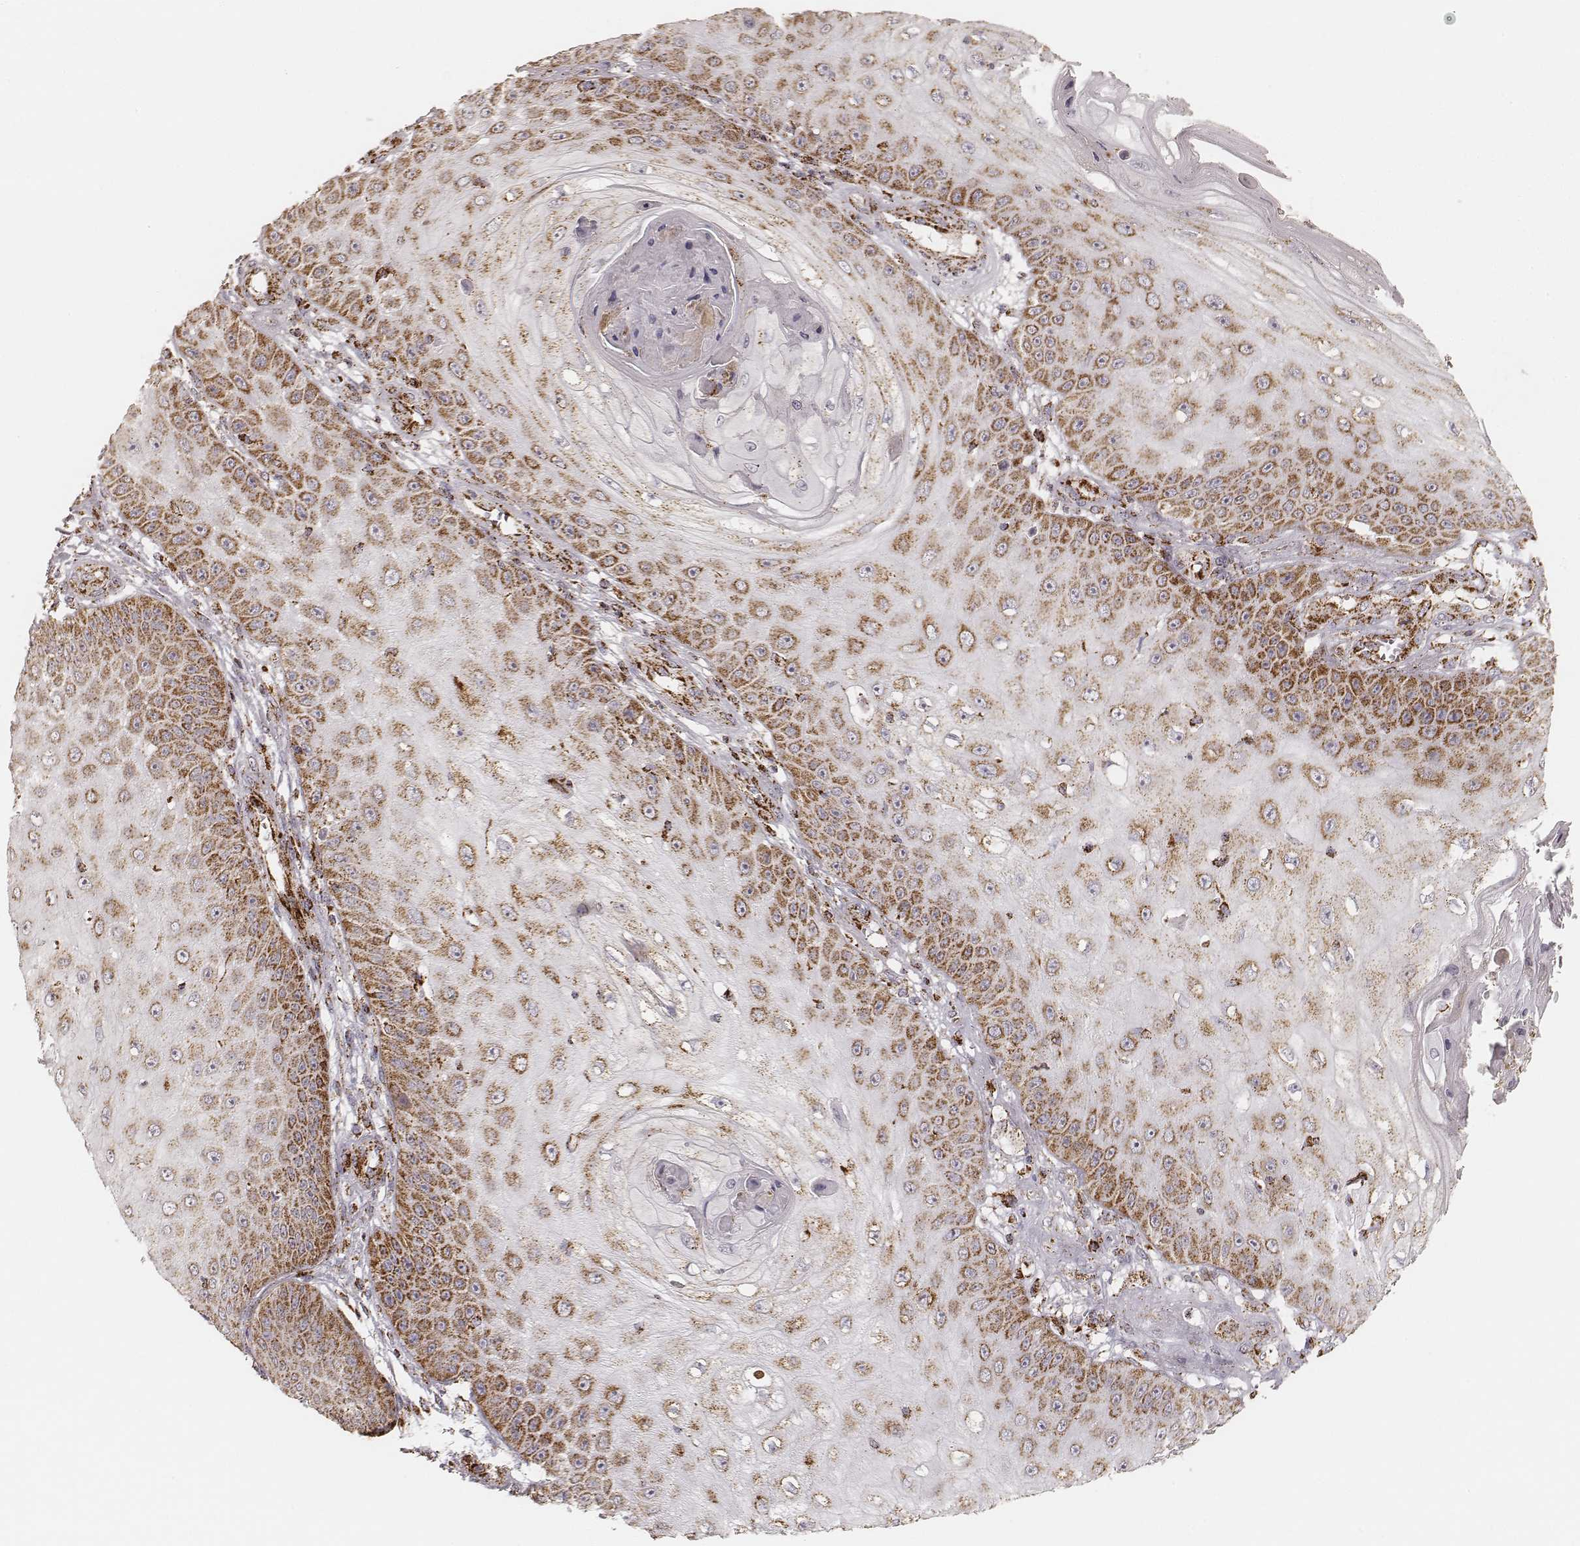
{"staining": {"intensity": "moderate", "quantity": ">75%", "location": "cytoplasmic/membranous"}, "tissue": "skin cancer", "cell_type": "Tumor cells", "image_type": "cancer", "snomed": [{"axis": "morphology", "description": "Squamous cell carcinoma, NOS"}, {"axis": "topography", "description": "Skin"}], "caption": "Skin squamous cell carcinoma stained for a protein (brown) demonstrates moderate cytoplasmic/membranous positive expression in approximately >75% of tumor cells.", "gene": "CS", "patient": {"sex": "male", "age": 70}}